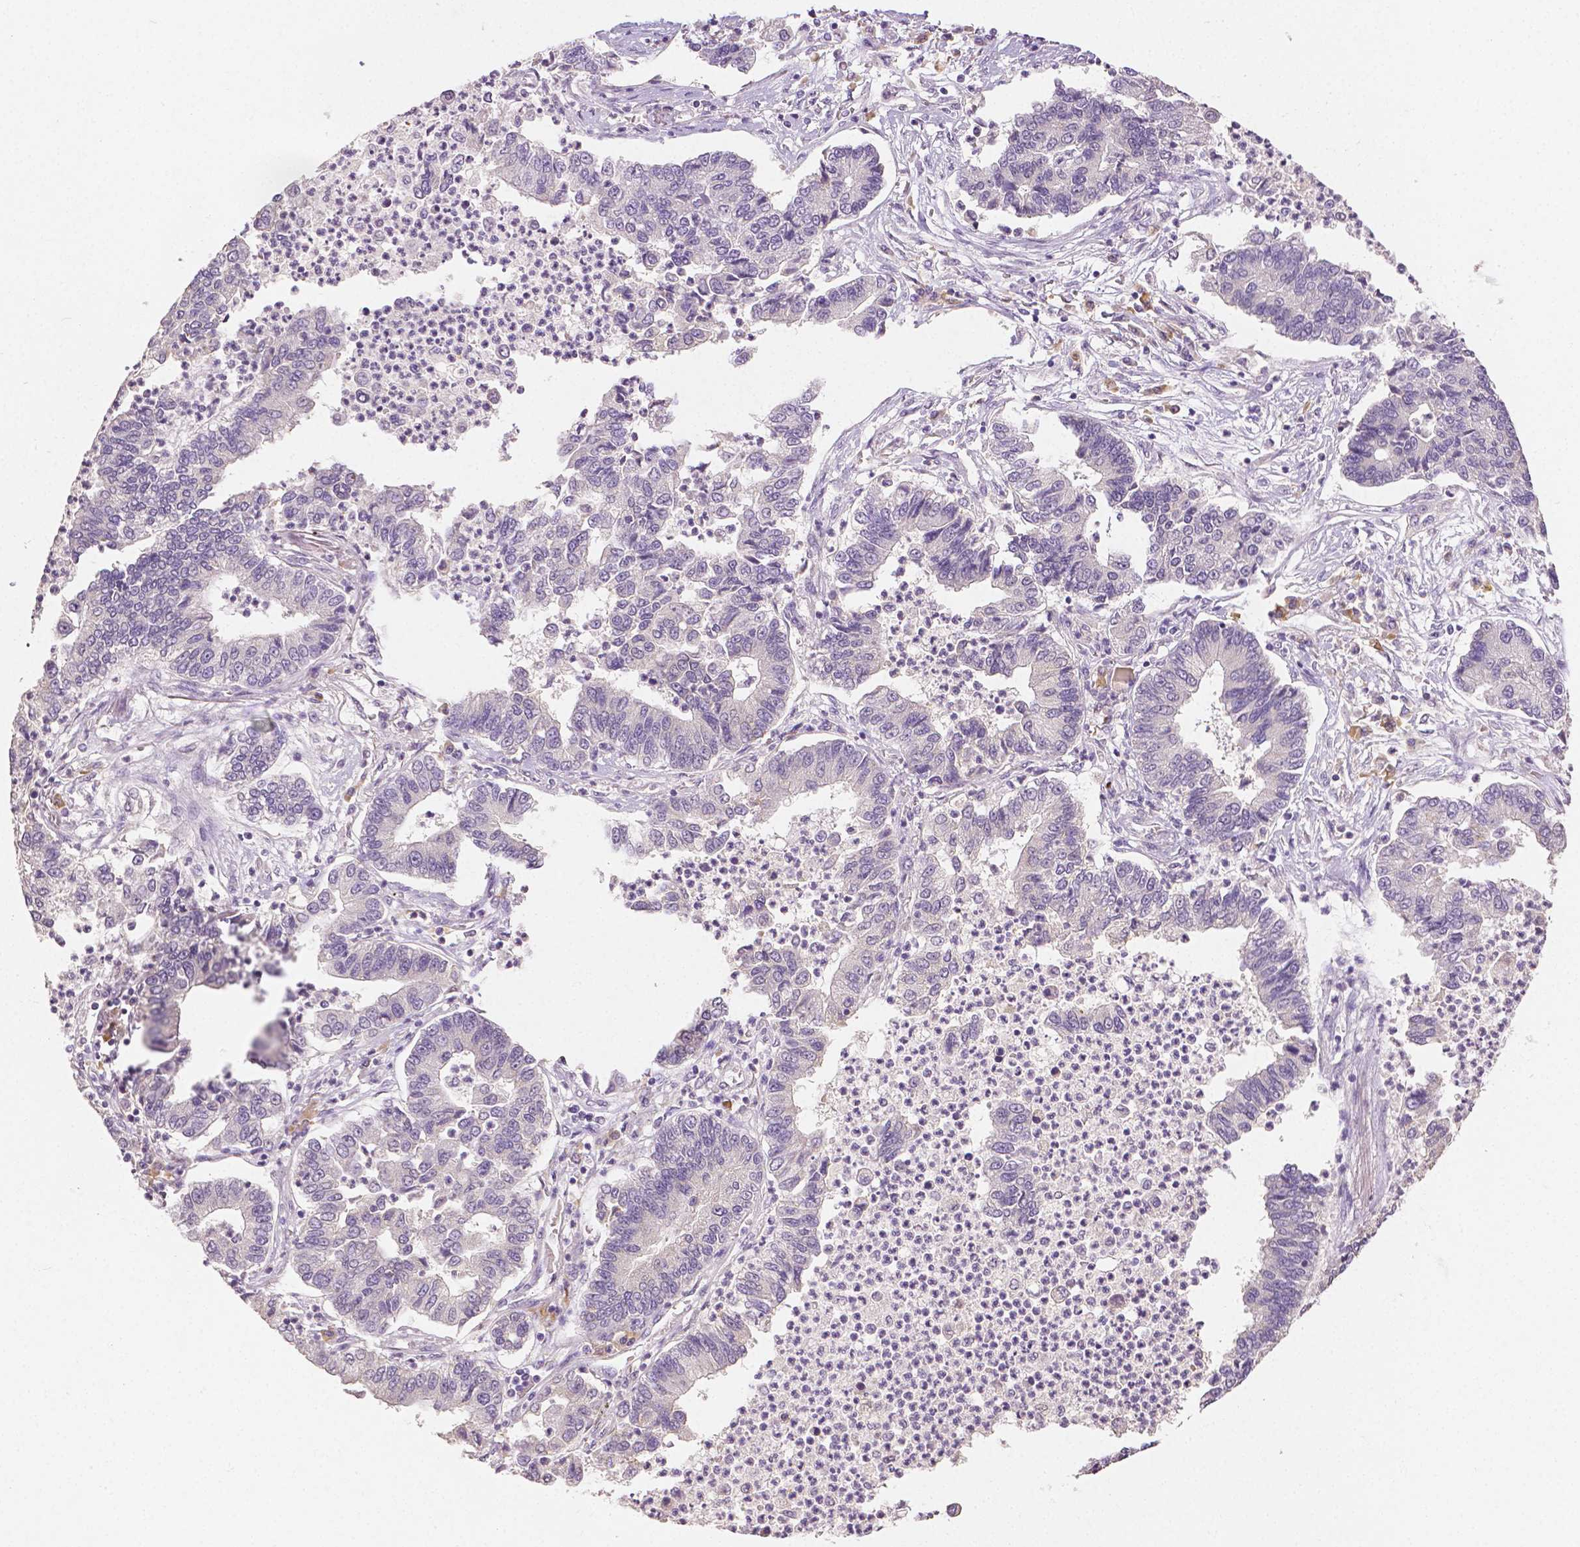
{"staining": {"intensity": "negative", "quantity": "none", "location": "none"}, "tissue": "lung cancer", "cell_type": "Tumor cells", "image_type": "cancer", "snomed": [{"axis": "morphology", "description": "Adenocarcinoma, NOS"}, {"axis": "topography", "description": "Lung"}], "caption": "IHC micrograph of neoplastic tissue: adenocarcinoma (lung) stained with DAB displays no significant protein staining in tumor cells.", "gene": "TGM1", "patient": {"sex": "female", "age": 57}}